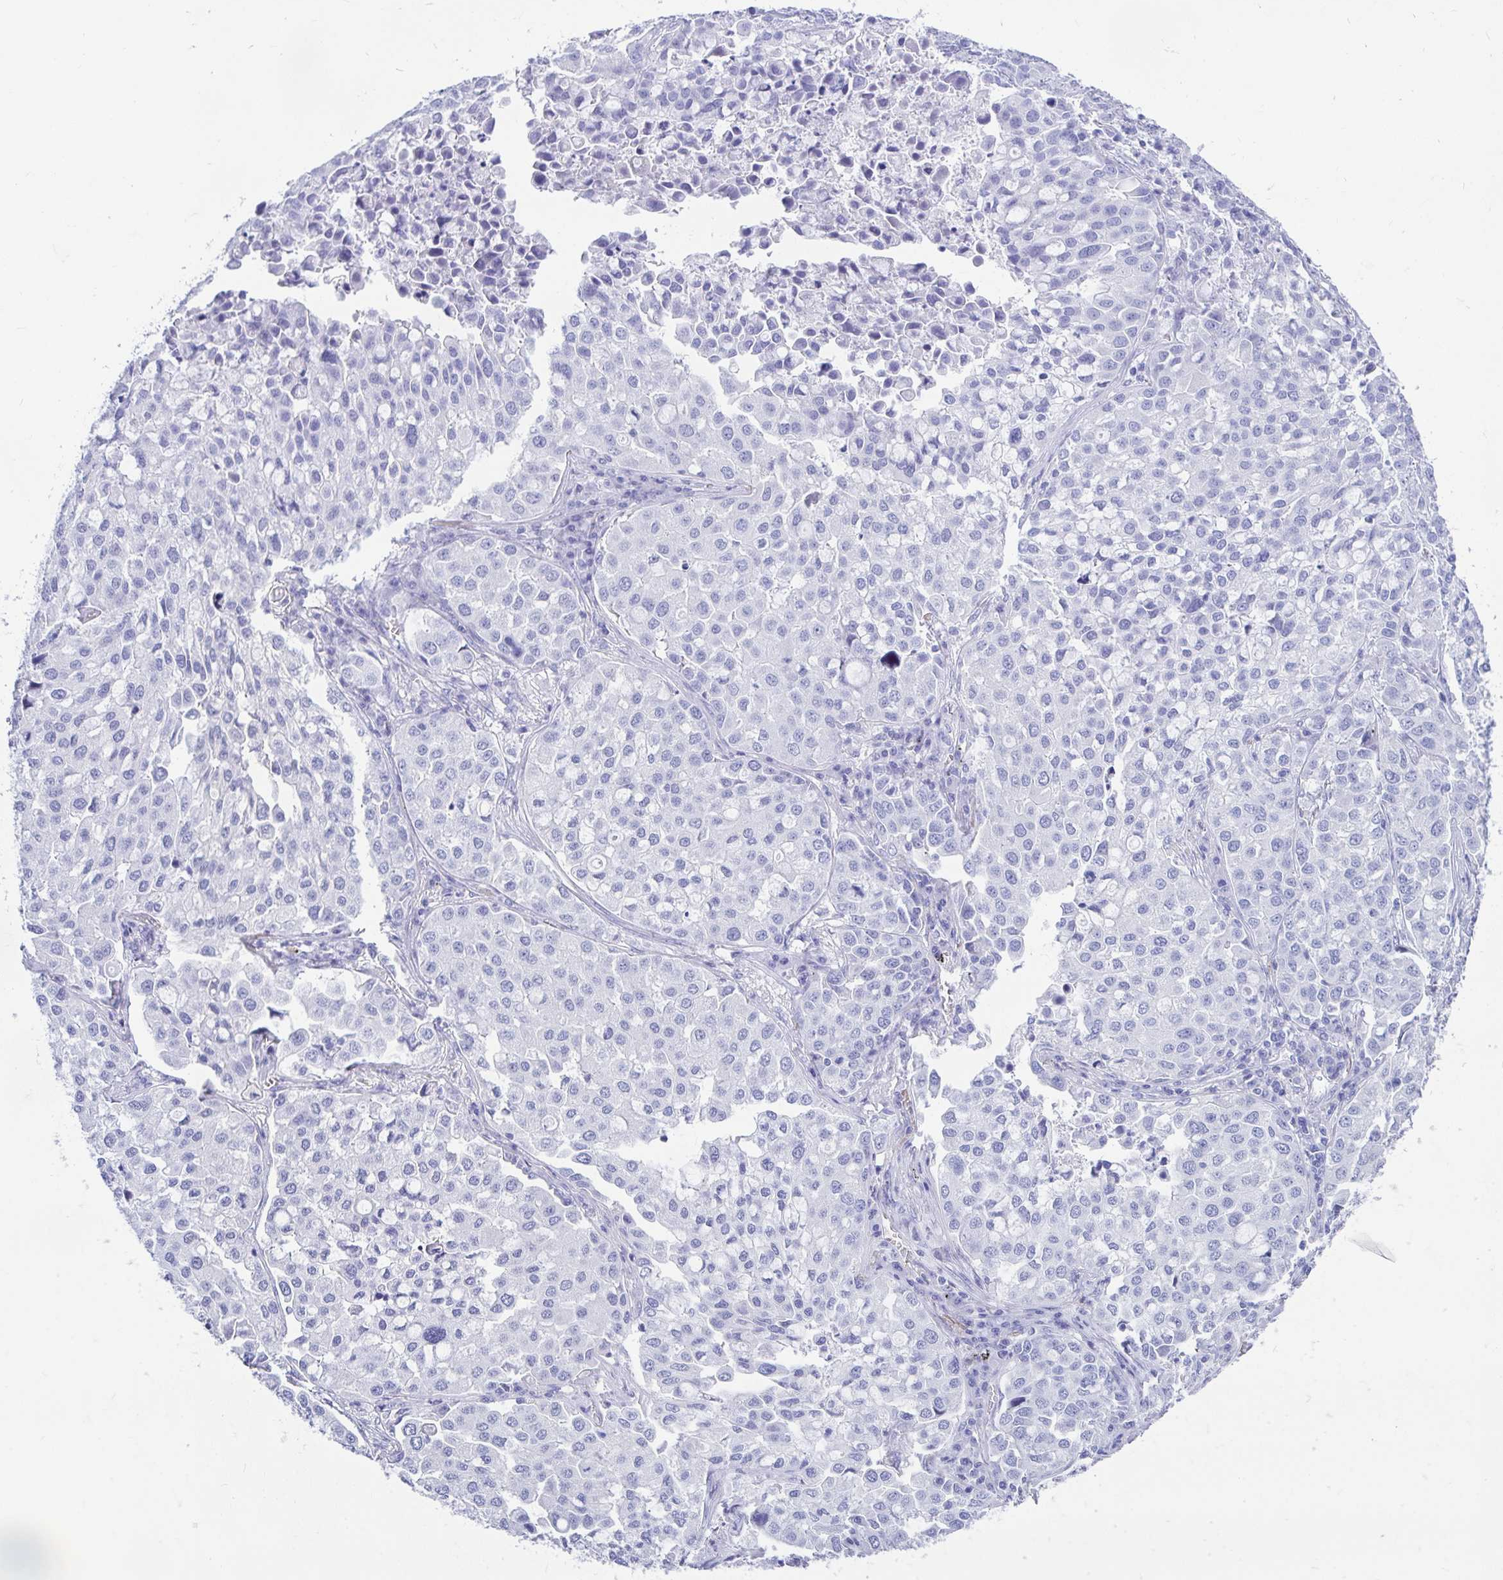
{"staining": {"intensity": "negative", "quantity": "none", "location": "none"}, "tissue": "lung cancer", "cell_type": "Tumor cells", "image_type": "cancer", "snomed": [{"axis": "morphology", "description": "Adenocarcinoma, NOS"}, {"axis": "morphology", "description": "Adenocarcinoma, metastatic, NOS"}, {"axis": "topography", "description": "Lymph node"}, {"axis": "topography", "description": "Lung"}], "caption": "Protein analysis of lung cancer exhibits no significant positivity in tumor cells.", "gene": "ZPBP2", "patient": {"sex": "female", "age": 65}}